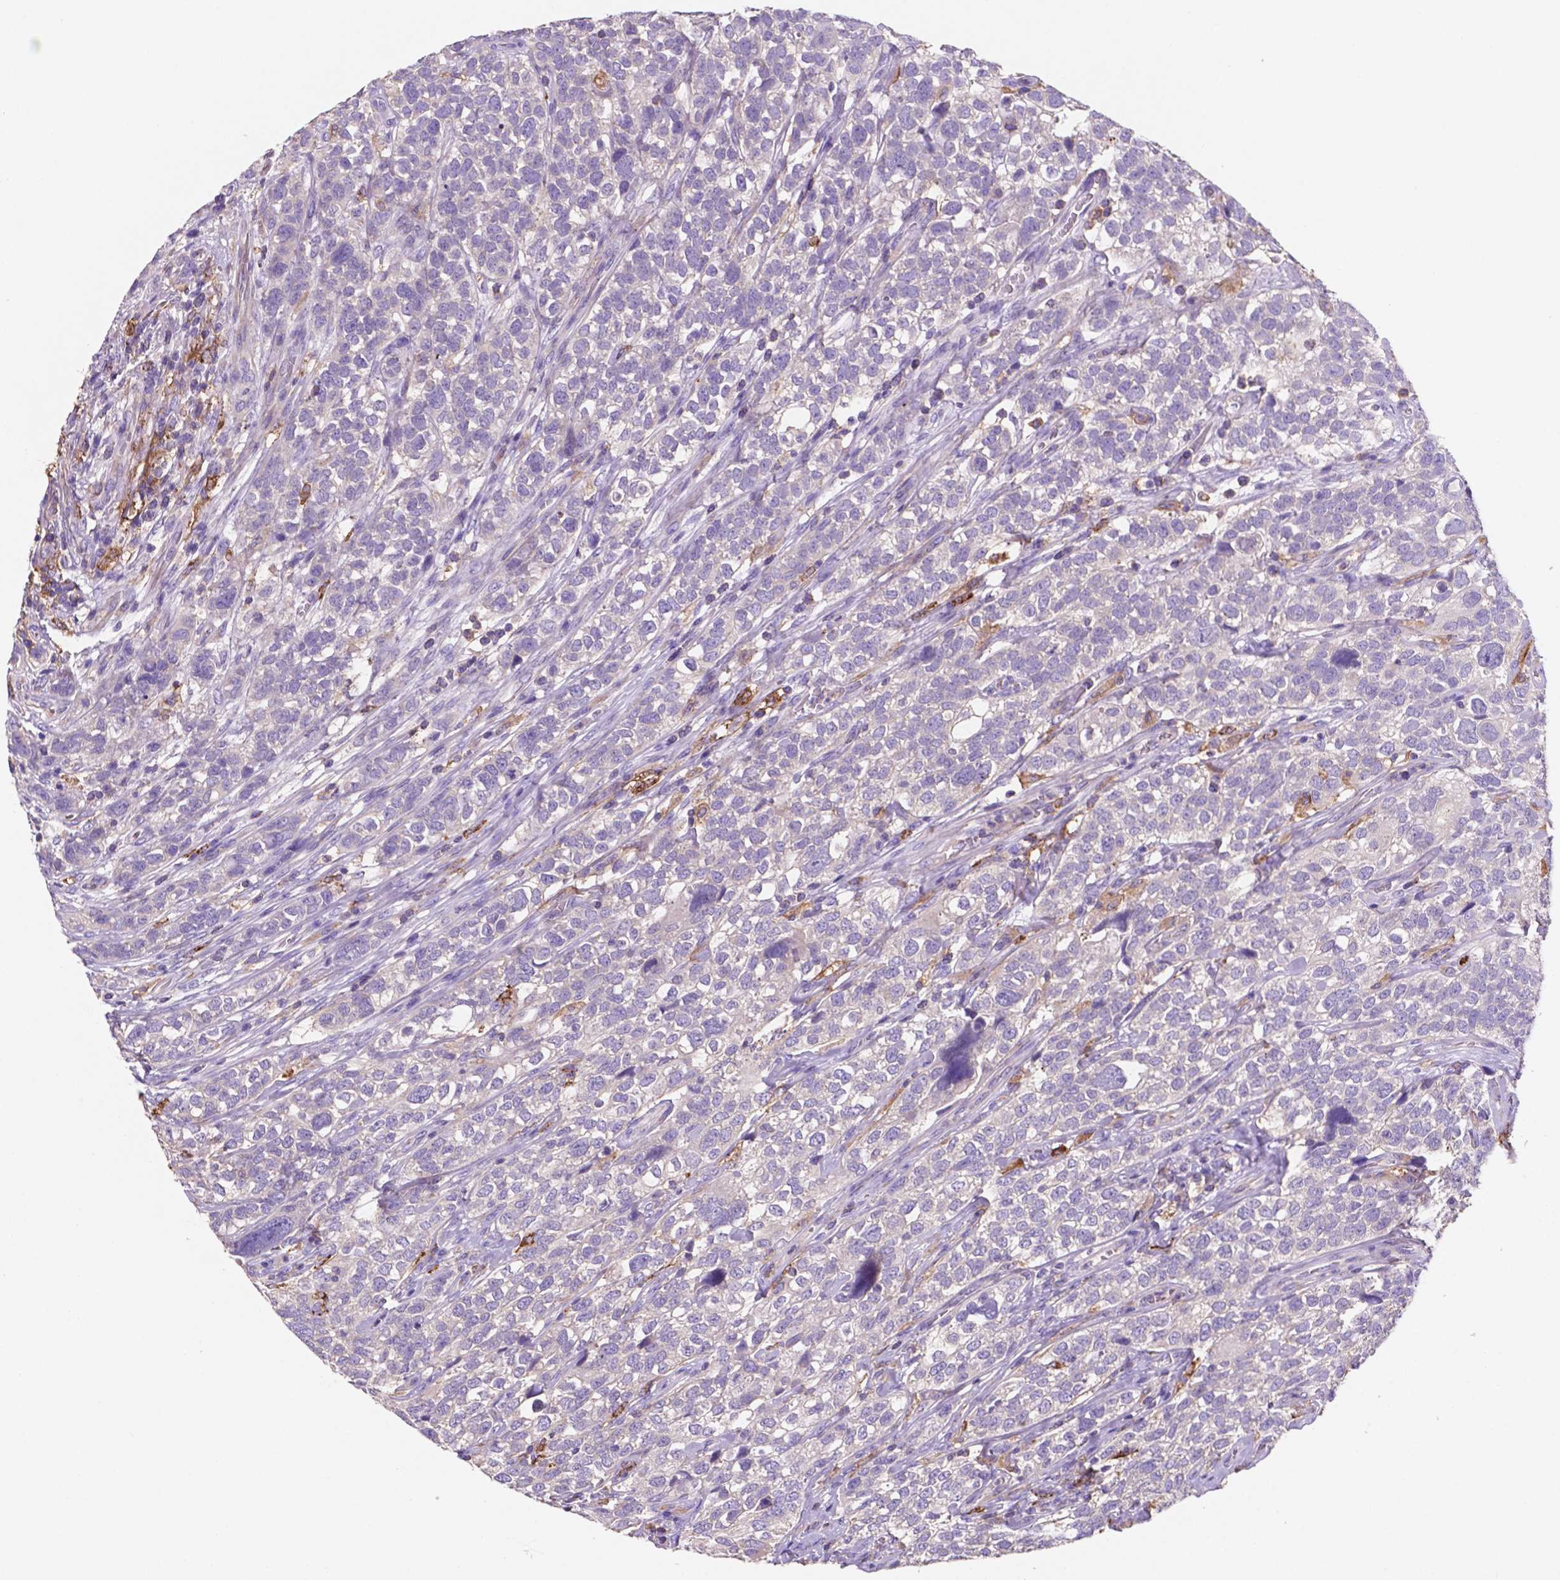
{"staining": {"intensity": "negative", "quantity": "none", "location": "none"}, "tissue": "urothelial cancer", "cell_type": "Tumor cells", "image_type": "cancer", "snomed": [{"axis": "morphology", "description": "Urothelial carcinoma, High grade"}, {"axis": "topography", "description": "Urinary bladder"}], "caption": "Histopathology image shows no significant protein staining in tumor cells of urothelial cancer.", "gene": "MKRN2OS", "patient": {"sex": "female", "age": 58}}